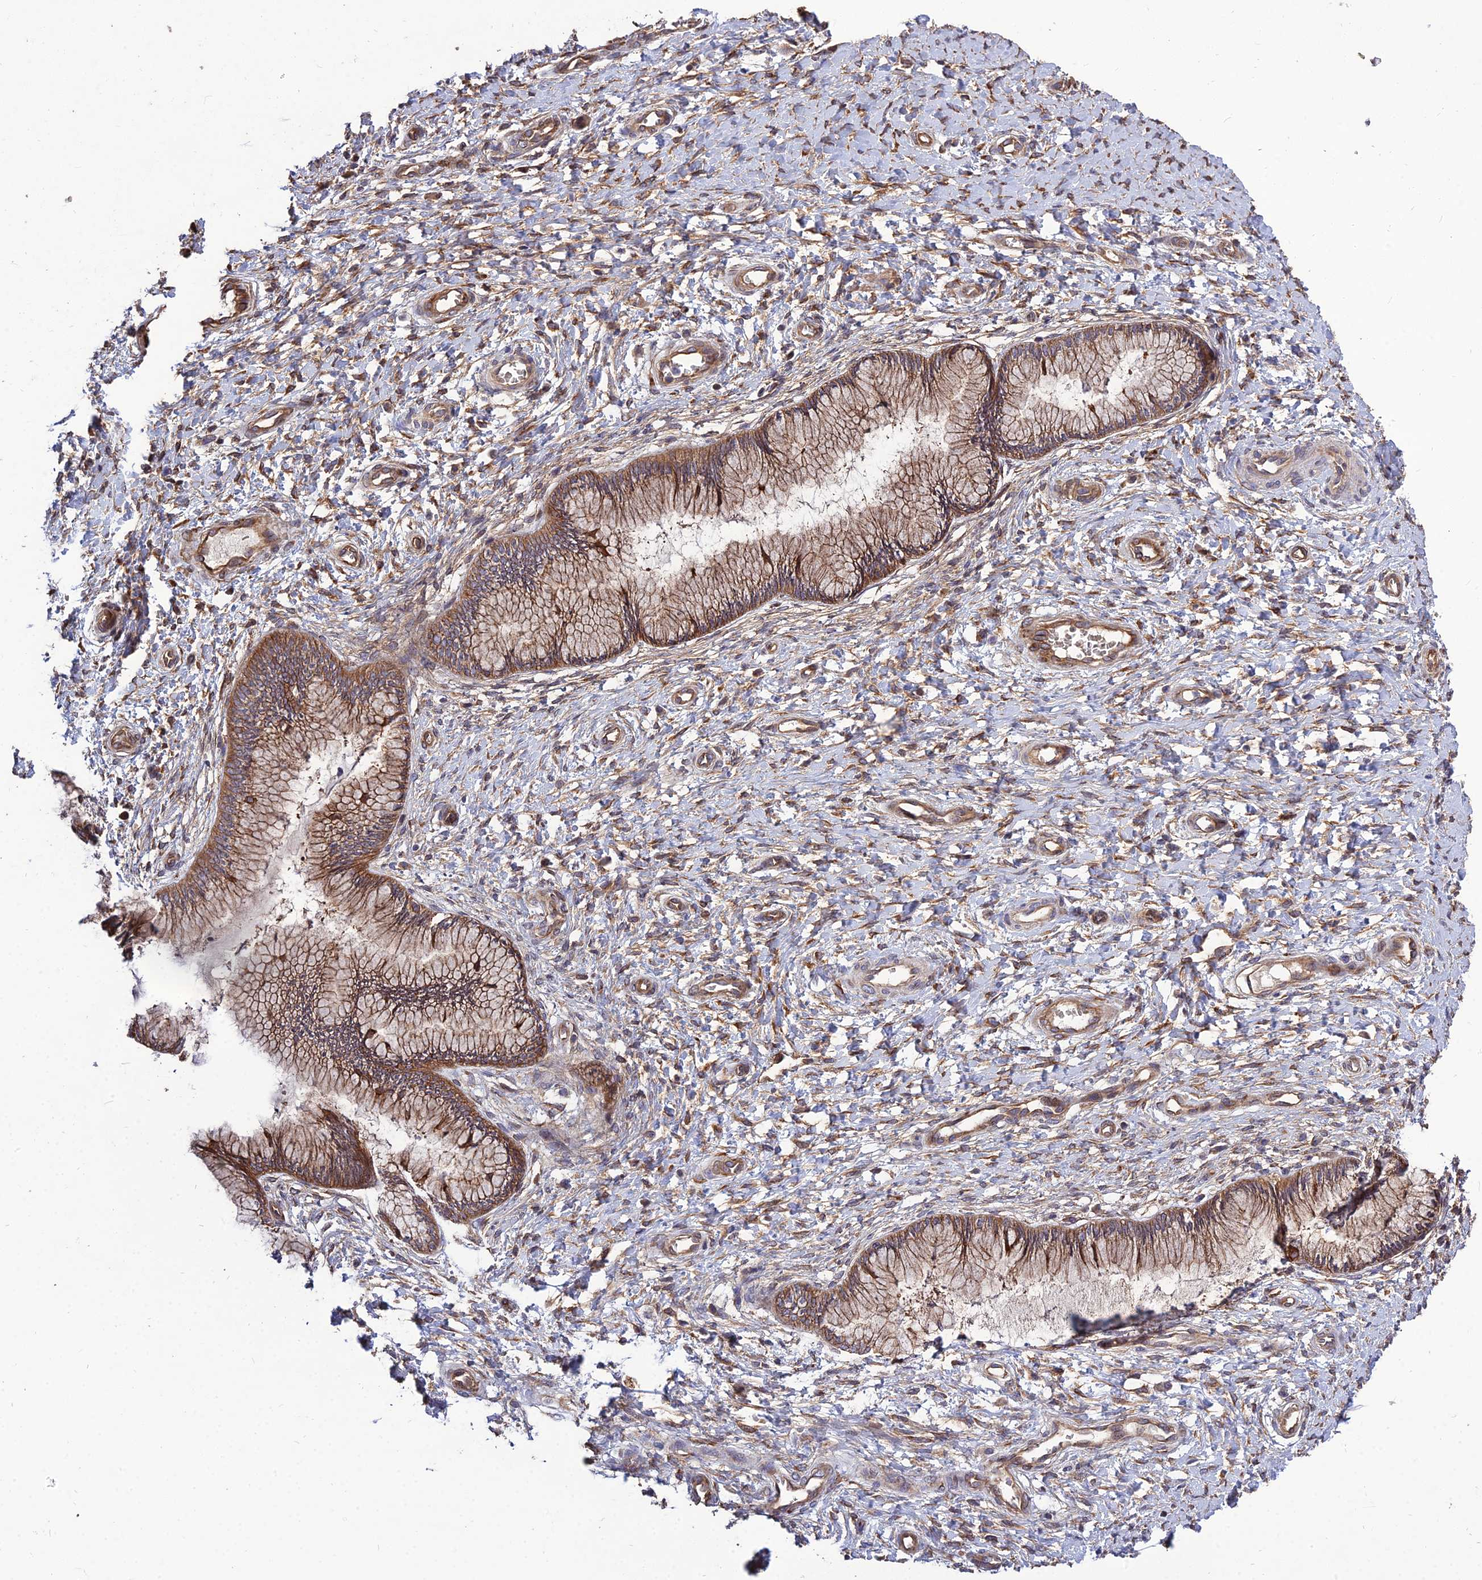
{"staining": {"intensity": "moderate", "quantity": ">75%", "location": "cytoplasmic/membranous"}, "tissue": "cervix", "cell_type": "Glandular cells", "image_type": "normal", "snomed": [{"axis": "morphology", "description": "Normal tissue, NOS"}, {"axis": "topography", "description": "Cervix"}], "caption": "This is a micrograph of immunohistochemistry (IHC) staining of unremarkable cervix, which shows moderate positivity in the cytoplasmic/membranous of glandular cells.", "gene": "CRTAP", "patient": {"sex": "female", "age": 33}}